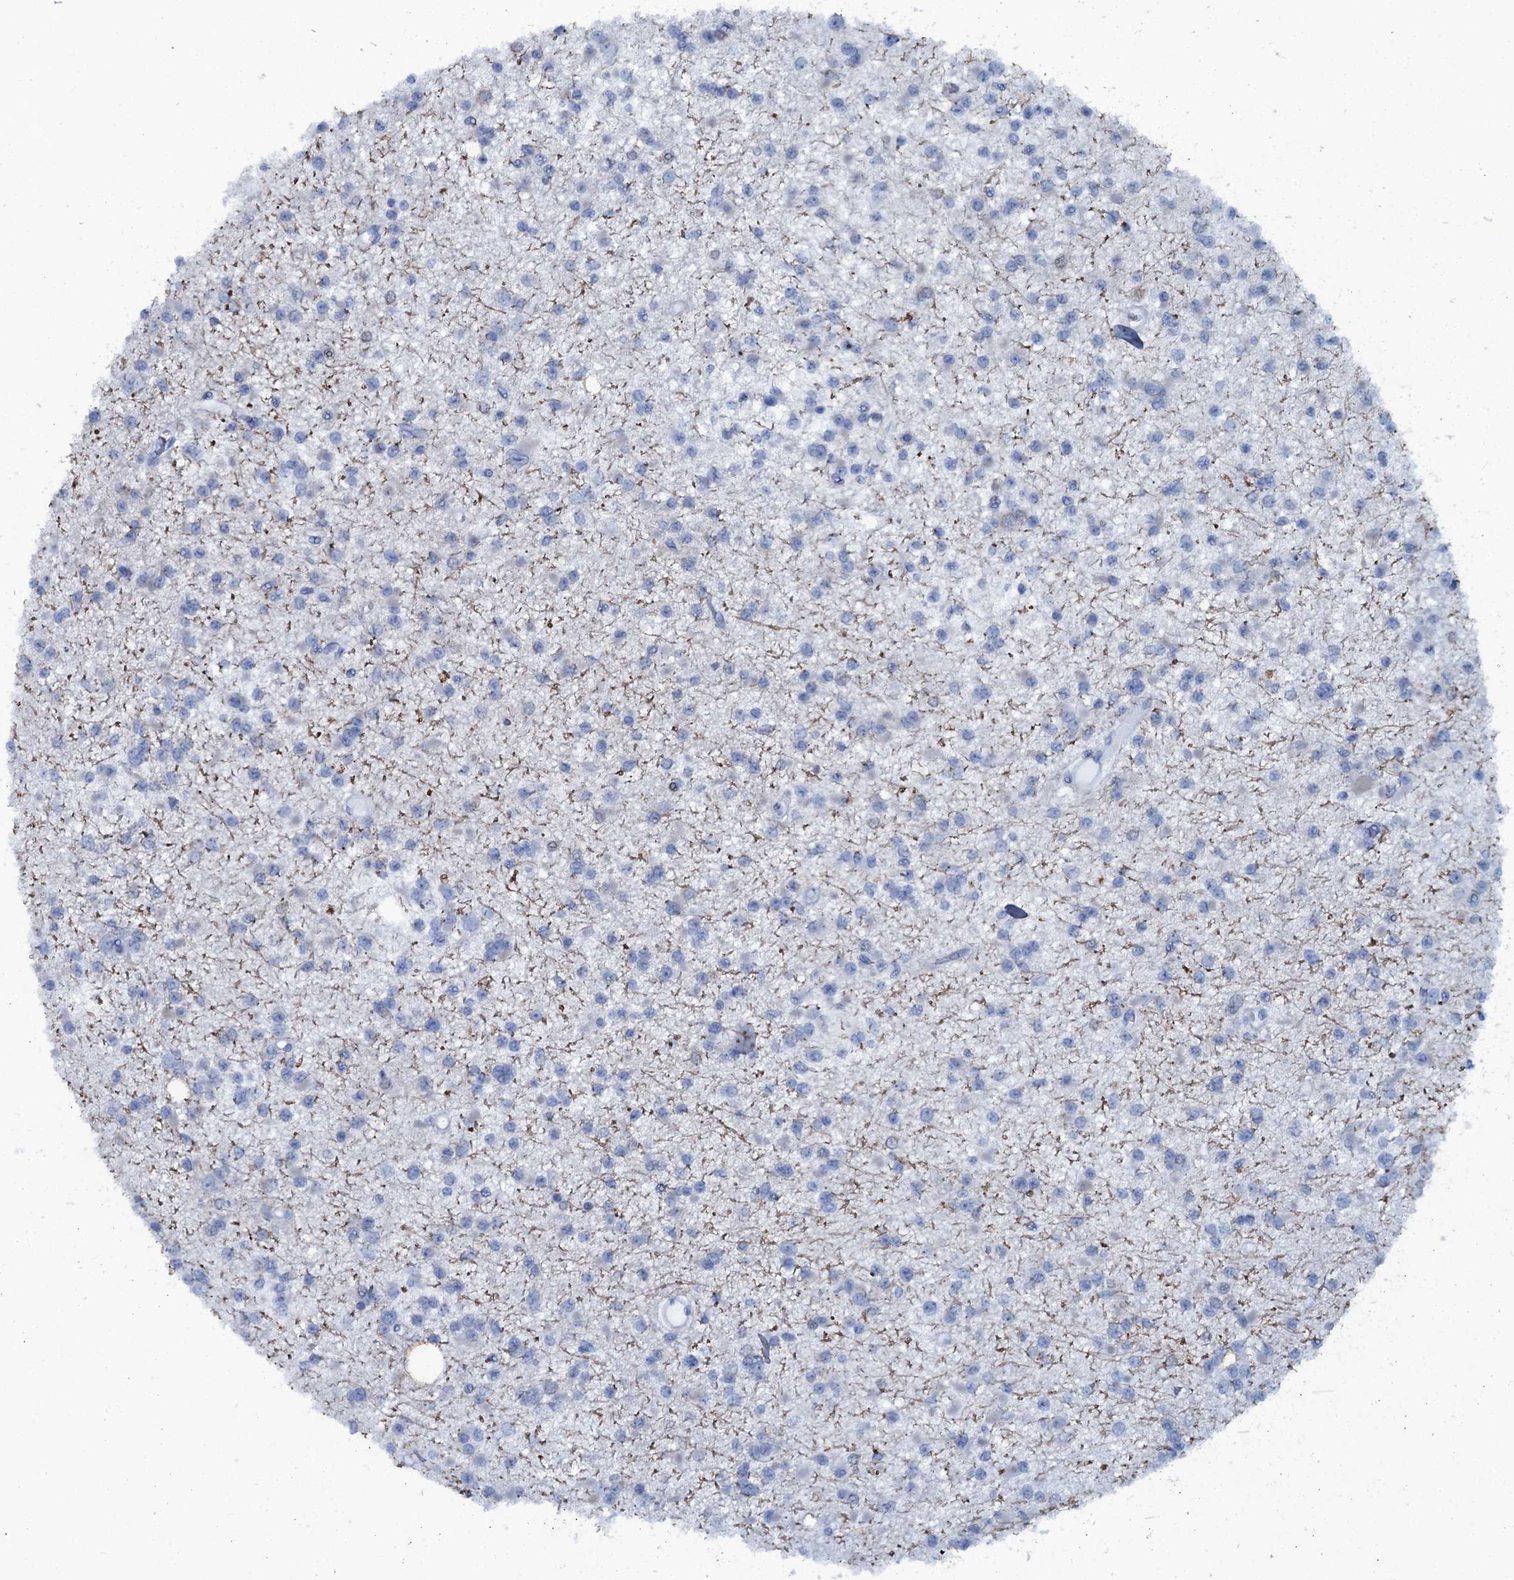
{"staining": {"intensity": "negative", "quantity": "none", "location": "none"}, "tissue": "glioma", "cell_type": "Tumor cells", "image_type": "cancer", "snomed": [{"axis": "morphology", "description": "Glioma, malignant, Low grade"}, {"axis": "topography", "description": "Brain"}], "caption": "A high-resolution photomicrograph shows immunohistochemistry staining of glioma, which displays no significant staining in tumor cells.", "gene": "SLC4A7", "patient": {"sex": "female", "age": 22}}